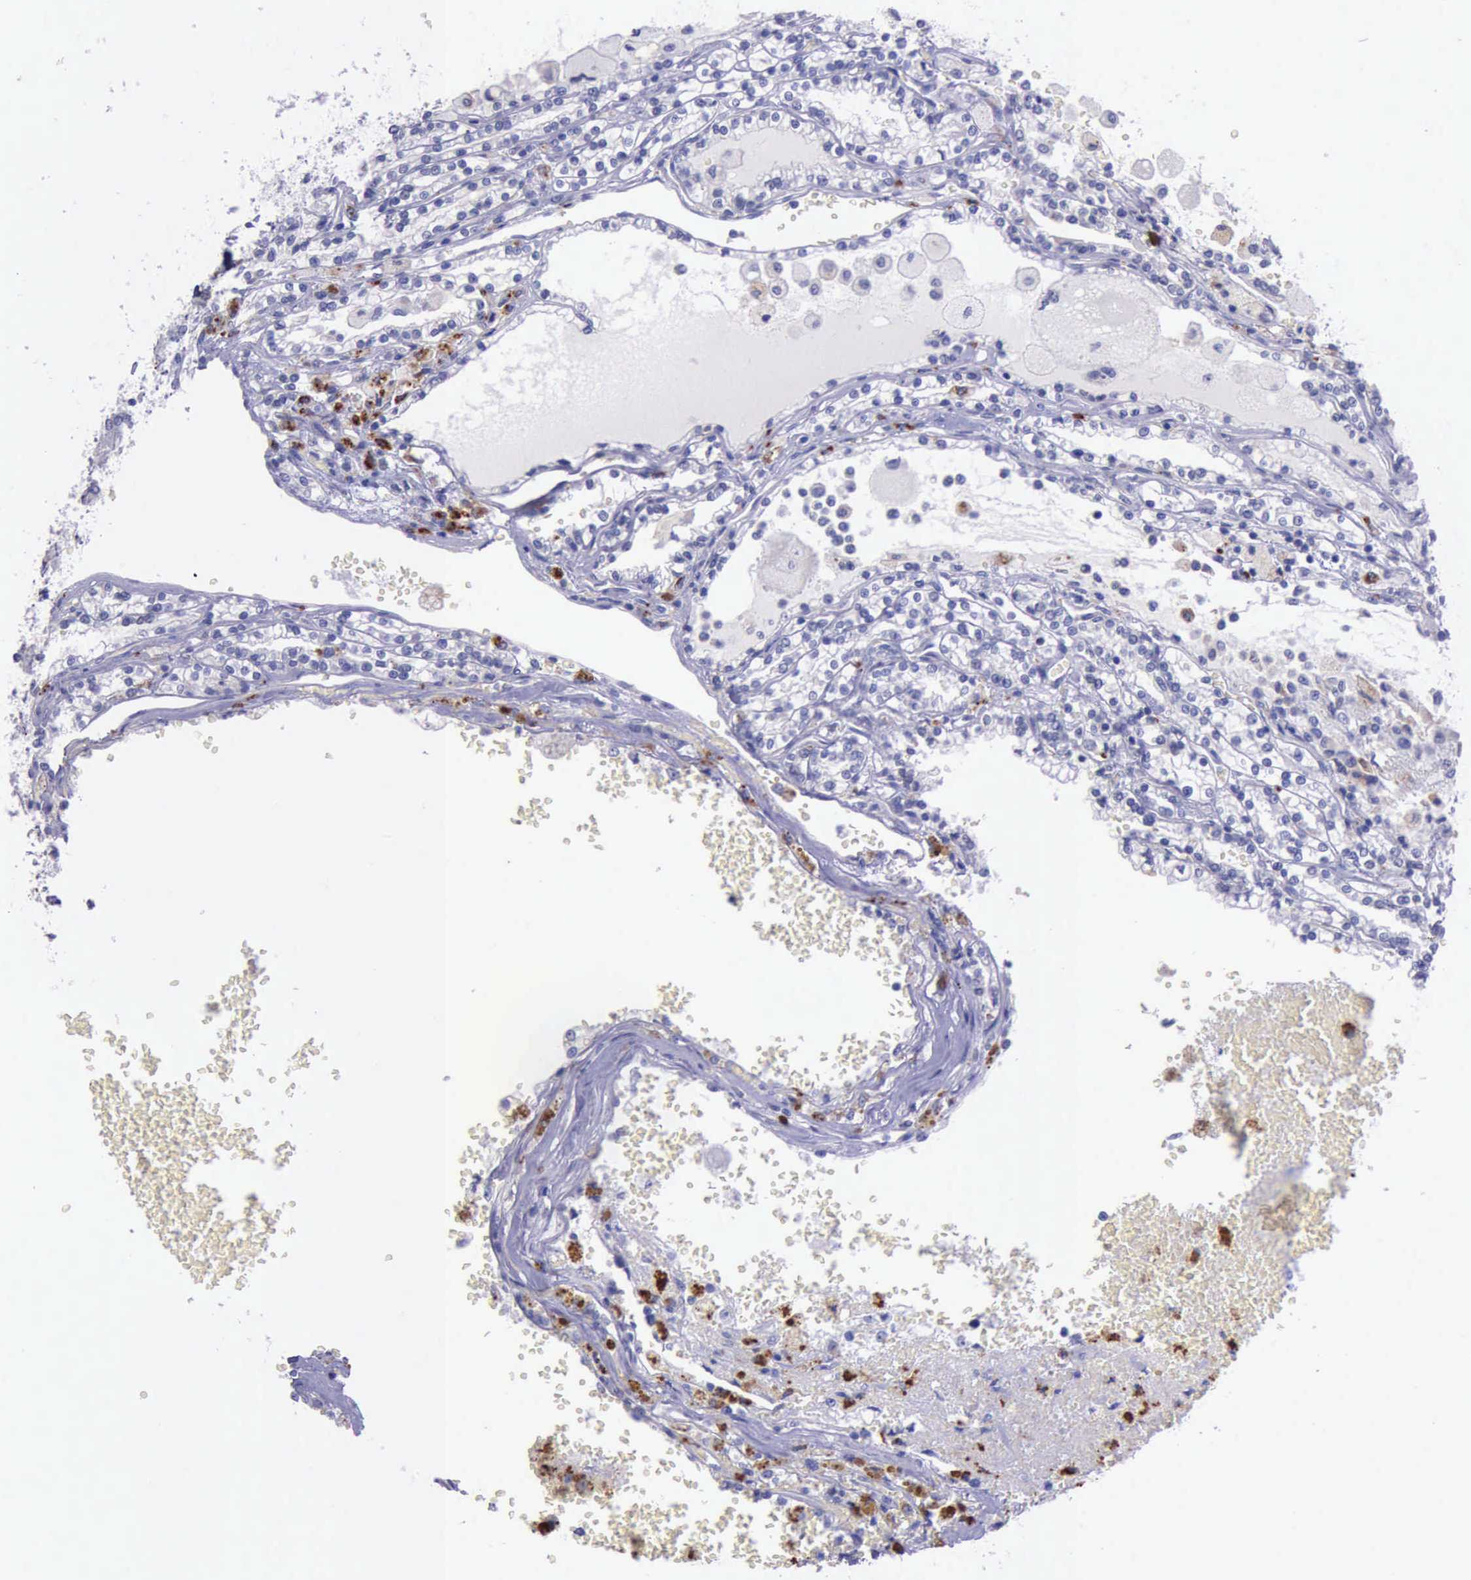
{"staining": {"intensity": "negative", "quantity": "none", "location": "none"}, "tissue": "renal cancer", "cell_type": "Tumor cells", "image_type": "cancer", "snomed": [{"axis": "morphology", "description": "Adenocarcinoma, NOS"}, {"axis": "topography", "description": "Kidney"}], "caption": "Tumor cells are negative for brown protein staining in renal adenocarcinoma. (IHC, brightfield microscopy, high magnification).", "gene": "GLA", "patient": {"sex": "female", "age": 56}}